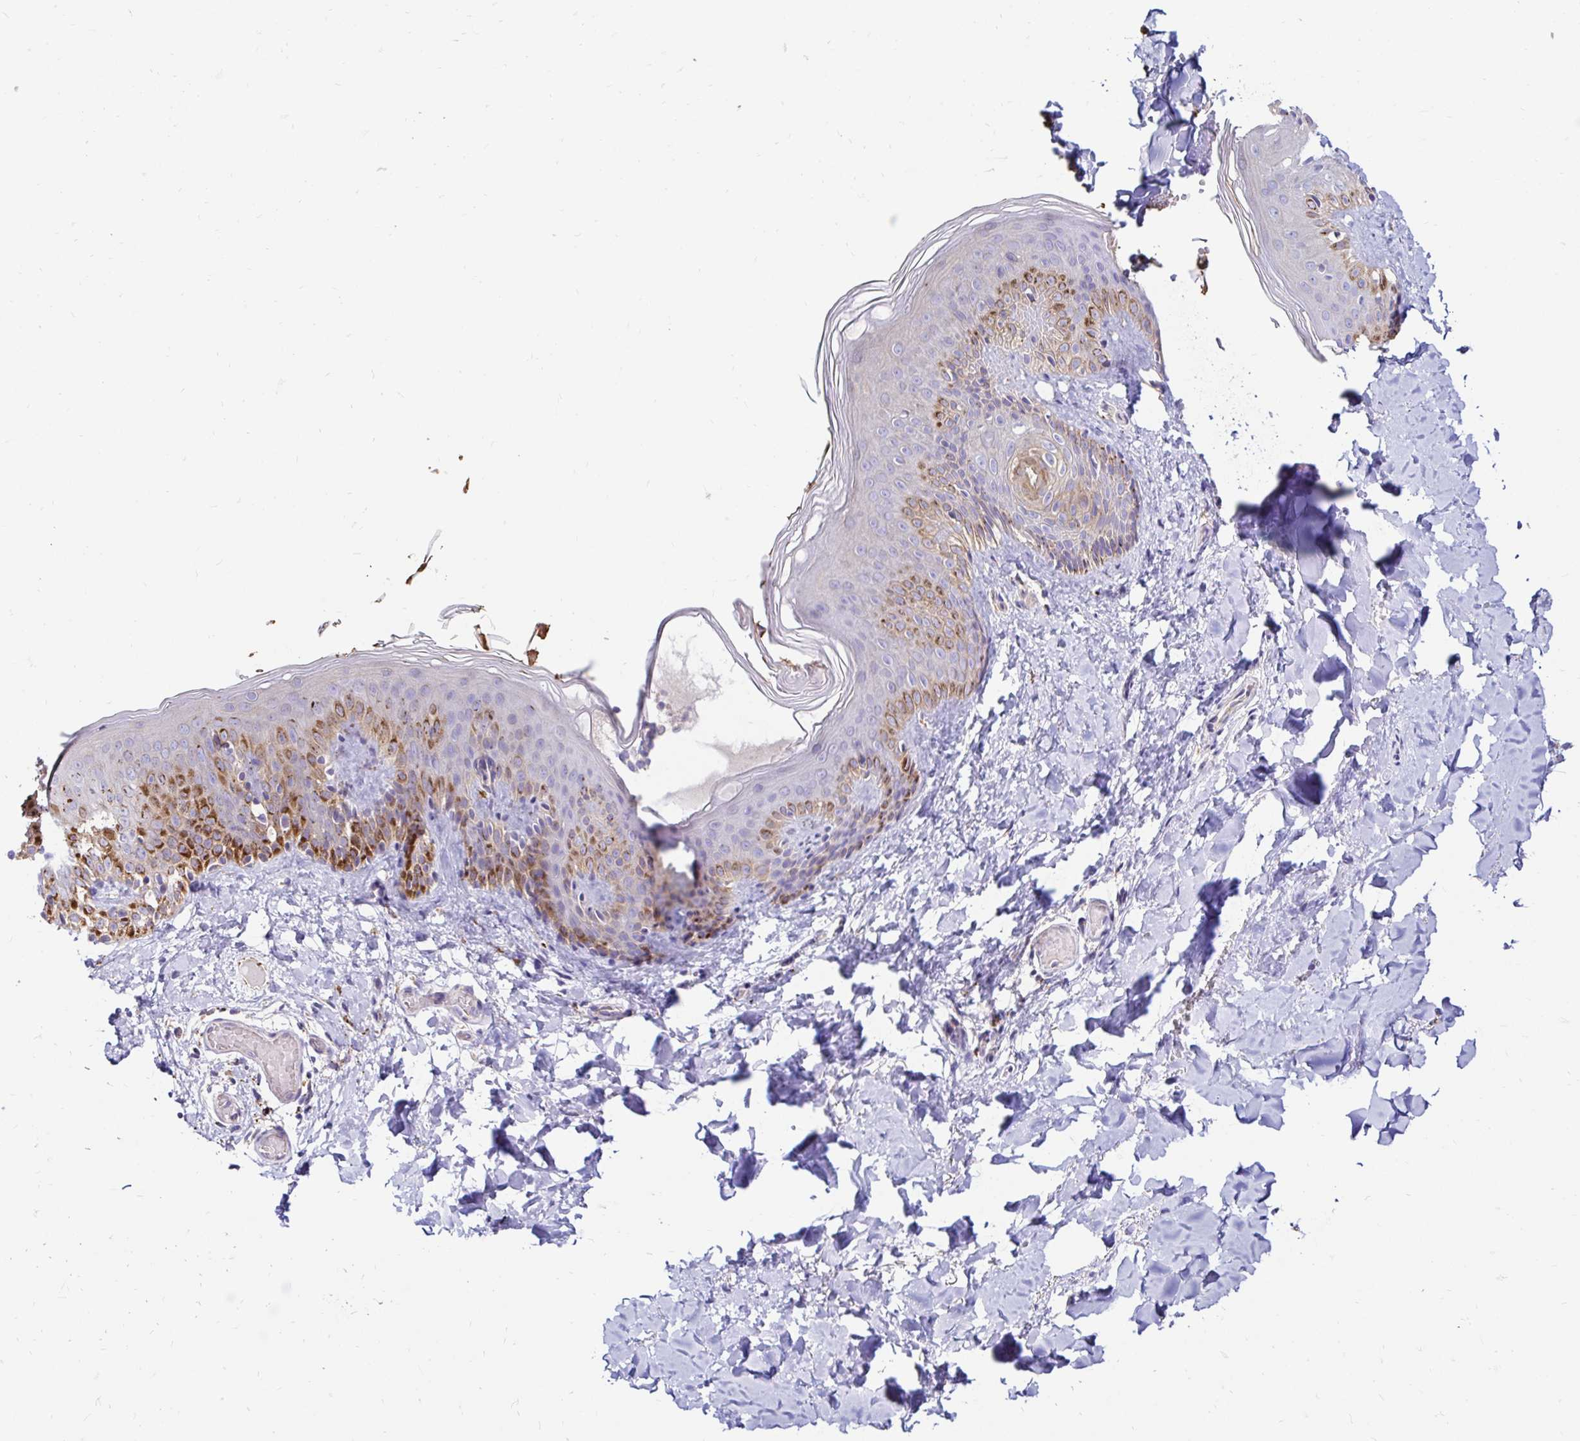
{"staining": {"intensity": "negative", "quantity": "none", "location": "none"}, "tissue": "skin", "cell_type": "Fibroblasts", "image_type": "normal", "snomed": [{"axis": "morphology", "description": "Normal tissue, NOS"}, {"axis": "topography", "description": "Skin"}], "caption": "DAB (3,3'-diaminobenzidine) immunohistochemical staining of normal skin reveals no significant expression in fibroblasts. (DAB (3,3'-diaminobenzidine) immunohistochemistry (IHC) with hematoxylin counter stain).", "gene": "FUCA1", "patient": {"sex": "male", "age": 16}}